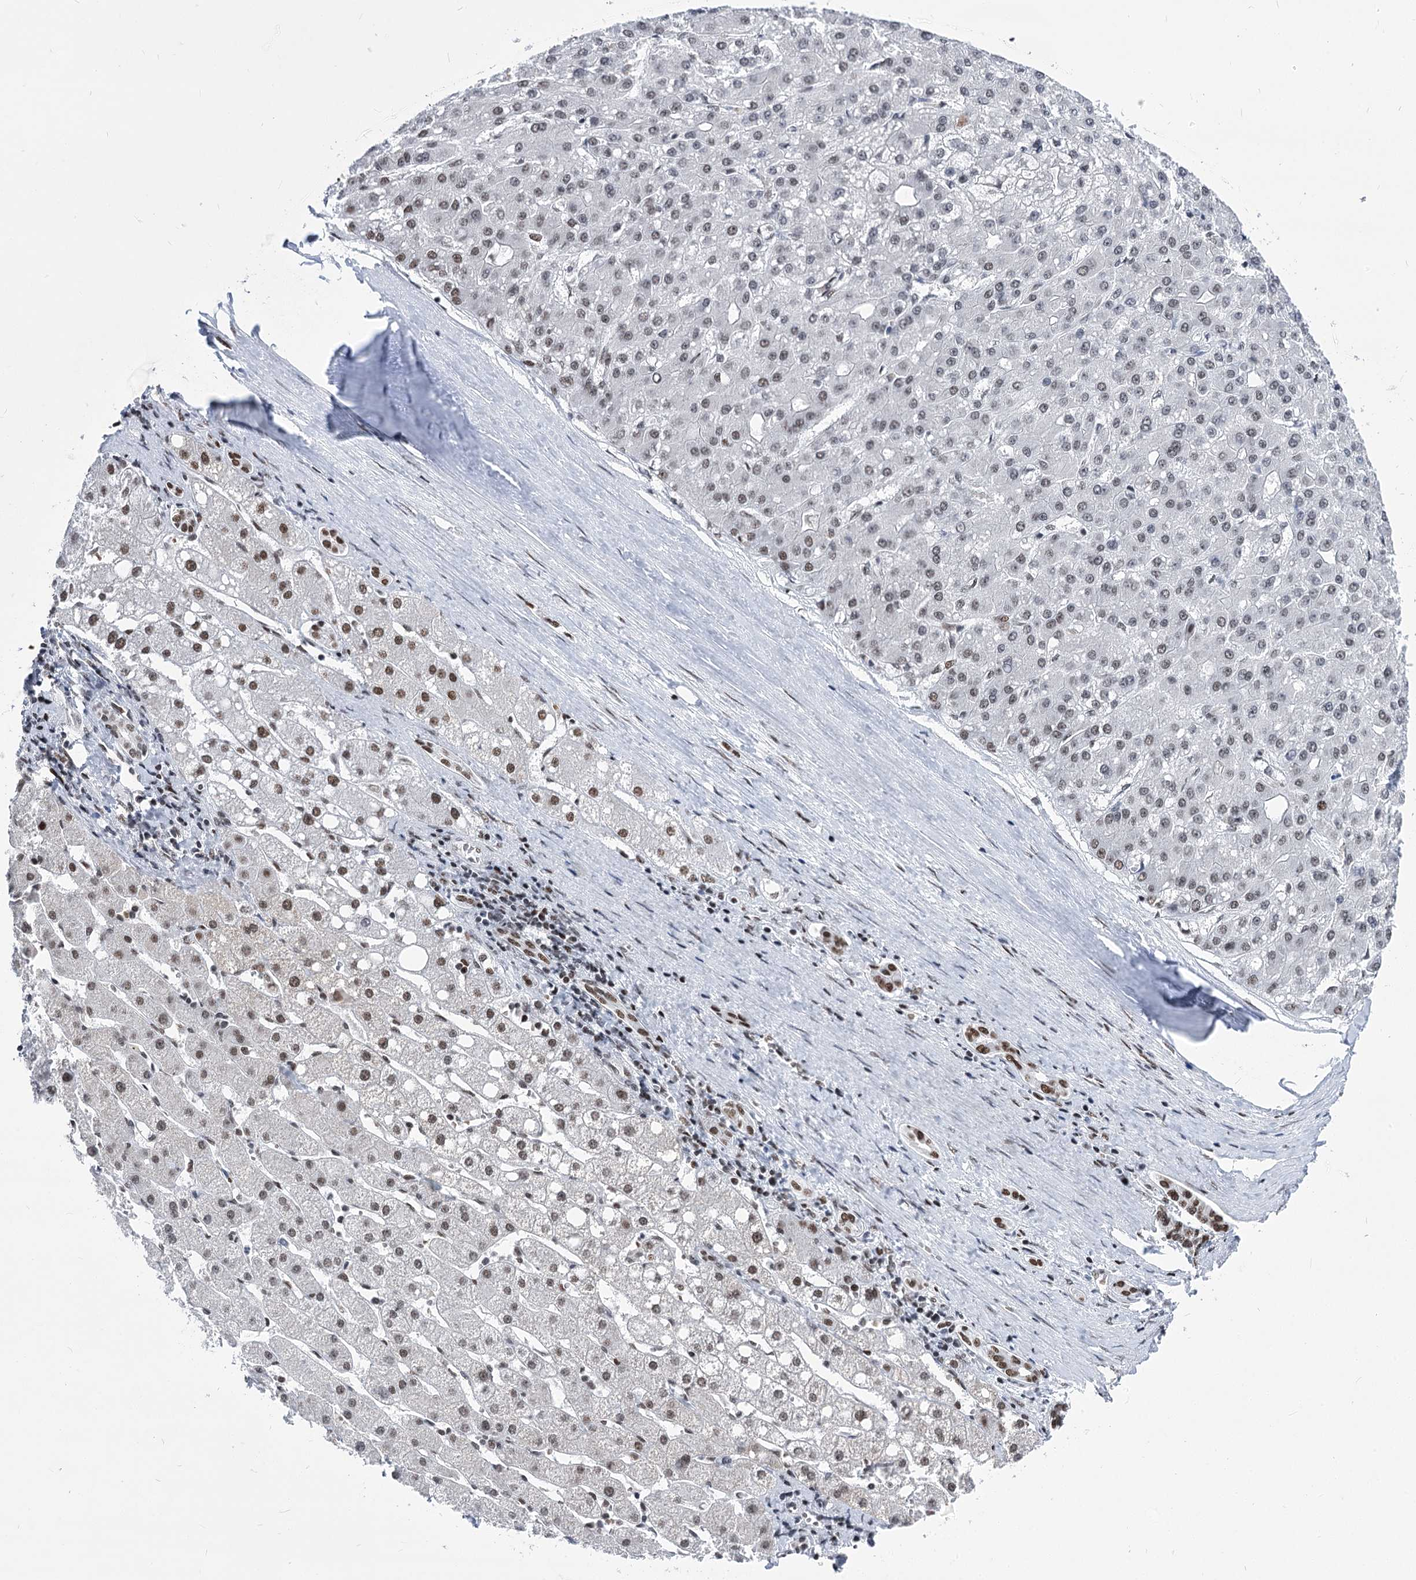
{"staining": {"intensity": "moderate", "quantity": "<25%", "location": "nuclear"}, "tissue": "liver cancer", "cell_type": "Tumor cells", "image_type": "cancer", "snomed": [{"axis": "morphology", "description": "Carcinoma, Hepatocellular, NOS"}, {"axis": "topography", "description": "Liver"}], "caption": "Moderate nuclear positivity for a protein is appreciated in approximately <25% of tumor cells of liver cancer using immunohistochemistry (IHC).", "gene": "POU4F3", "patient": {"sex": "male", "age": 67}}